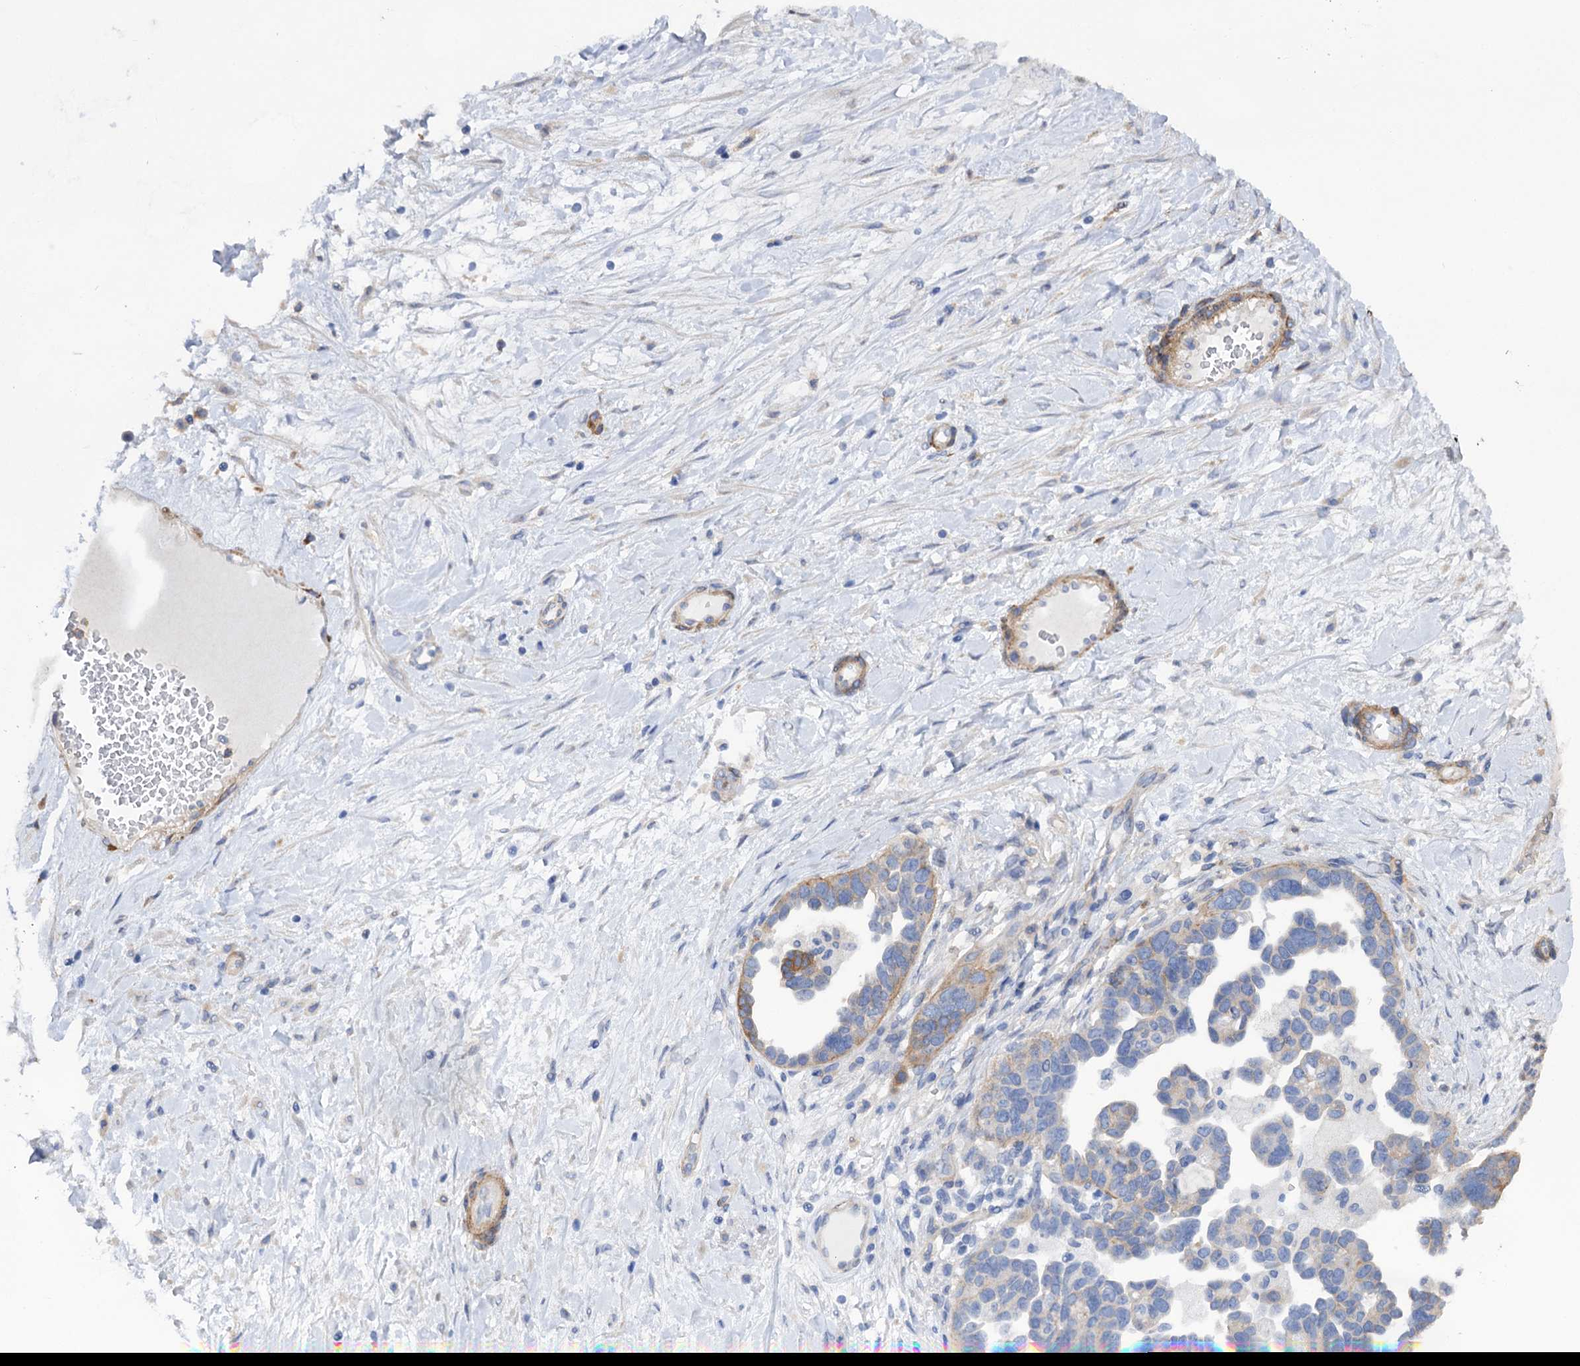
{"staining": {"intensity": "negative", "quantity": "none", "location": "none"}, "tissue": "ovarian cancer", "cell_type": "Tumor cells", "image_type": "cancer", "snomed": [{"axis": "morphology", "description": "Cystadenocarcinoma, serous, NOS"}, {"axis": "topography", "description": "Ovary"}], "caption": "Ovarian serous cystadenocarcinoma was stained to show a protein in brown. There is no significant expression in tumor cells. Brightfield microscopy of IHC stained with DAB (3,3'-diaminobenzidine) (brown) and hematoxylin (blue), captured at high magnification.", "gene": "CSAD", "patient": {"sex": "female", "age": 54}}